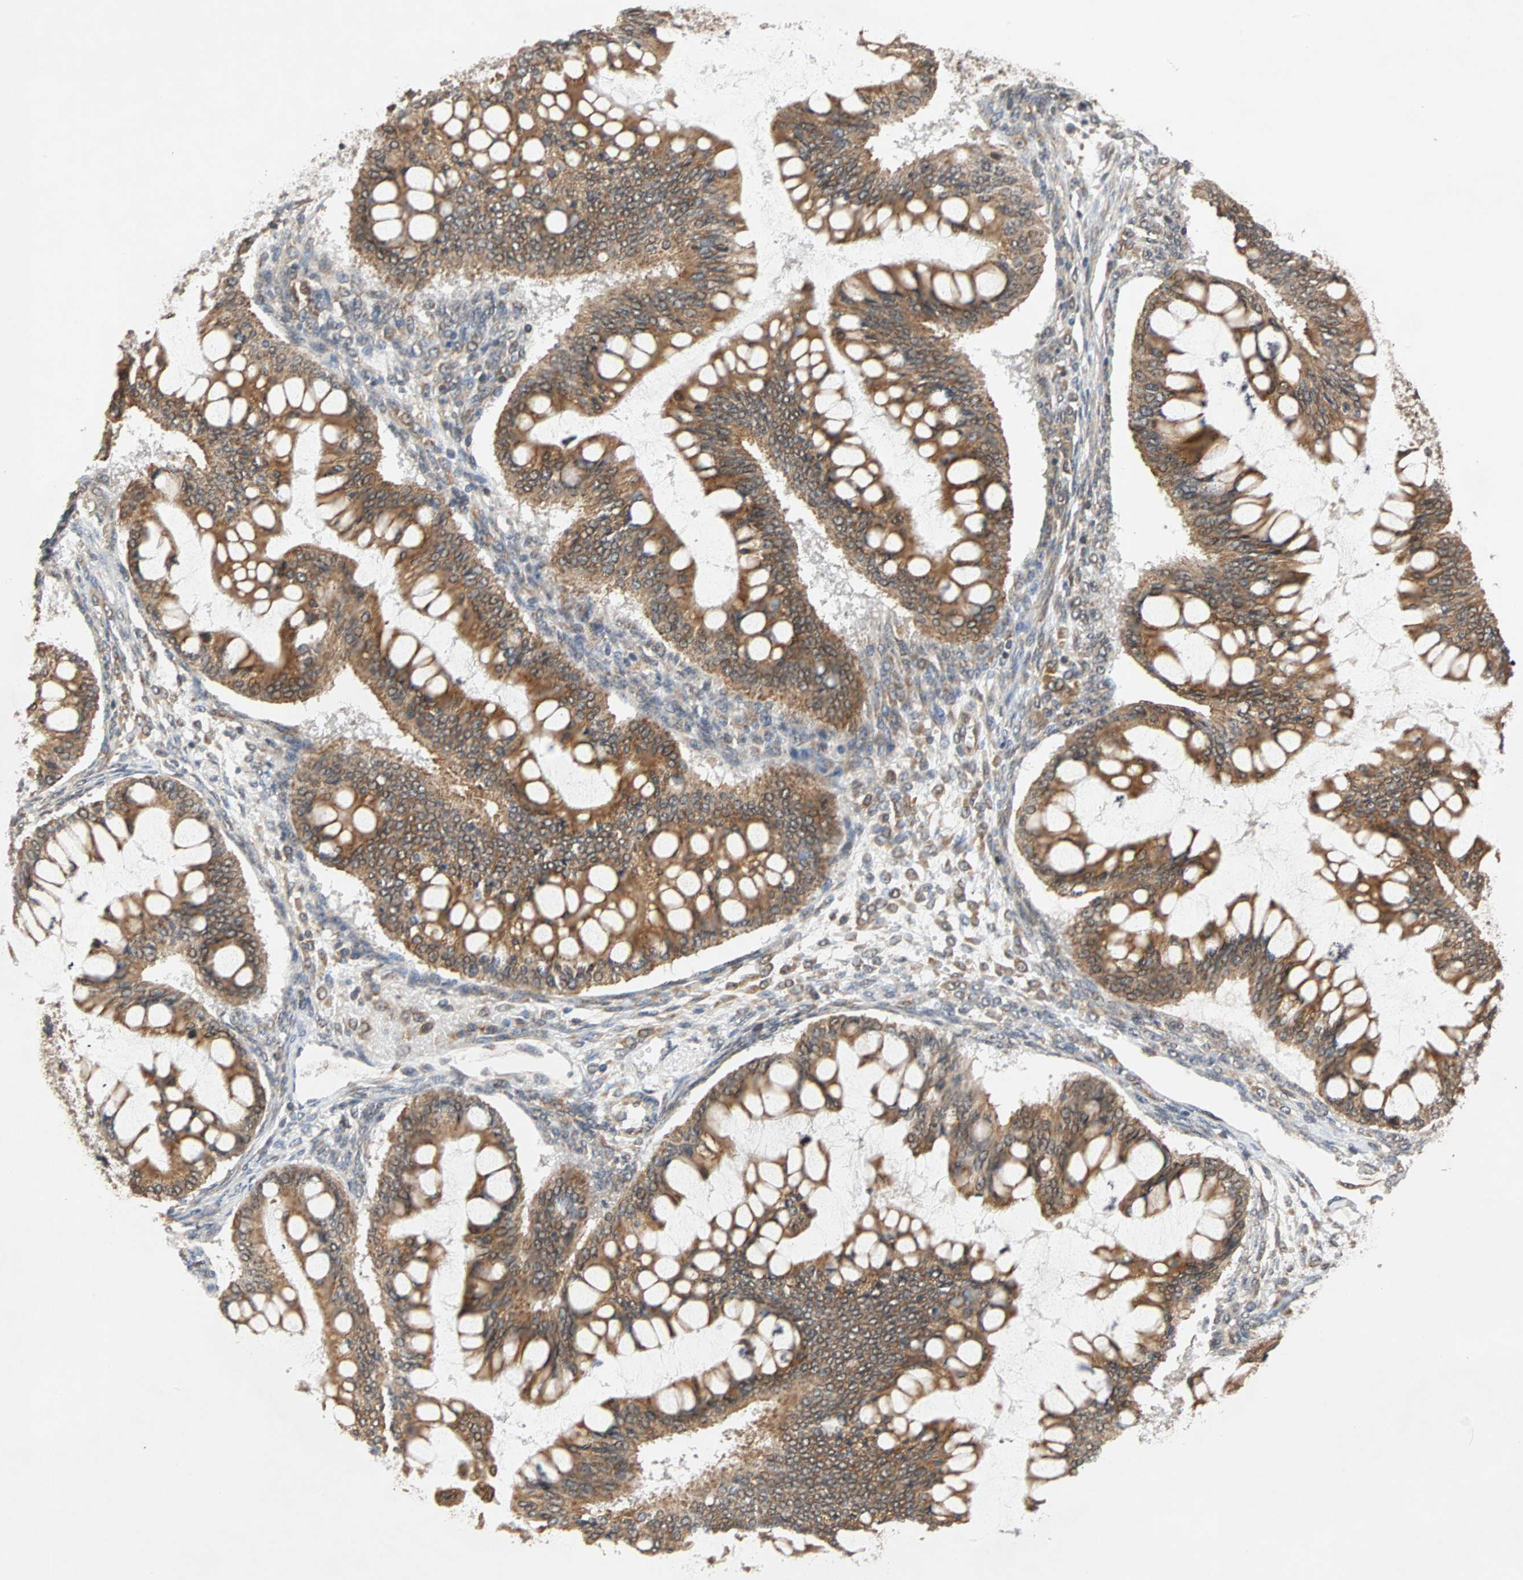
{"staining": {"intensity": "moderate", "quantity": ">75%", "location": "cytoplasmic/membranous"}, "tissue": "ovarian cancer", "cell_type": "Tumor cells", "image_type": "cancer", "snomed": [{"axis": "morphology", "description": "Cystadenocarcinoma, mucinous, NOS"}, {"axis": "topography", "description": "Ovary"}], "caption": "Immunohistochemical staining of ovarian cancer (mucinous cystadenocarcinoma) reveals medium levels of moderate cytoplasmic/membranous expression in approximately >75% of tumor cells.", "gene": "AUP1", "patient": {"sex": "female", "age": 73}}